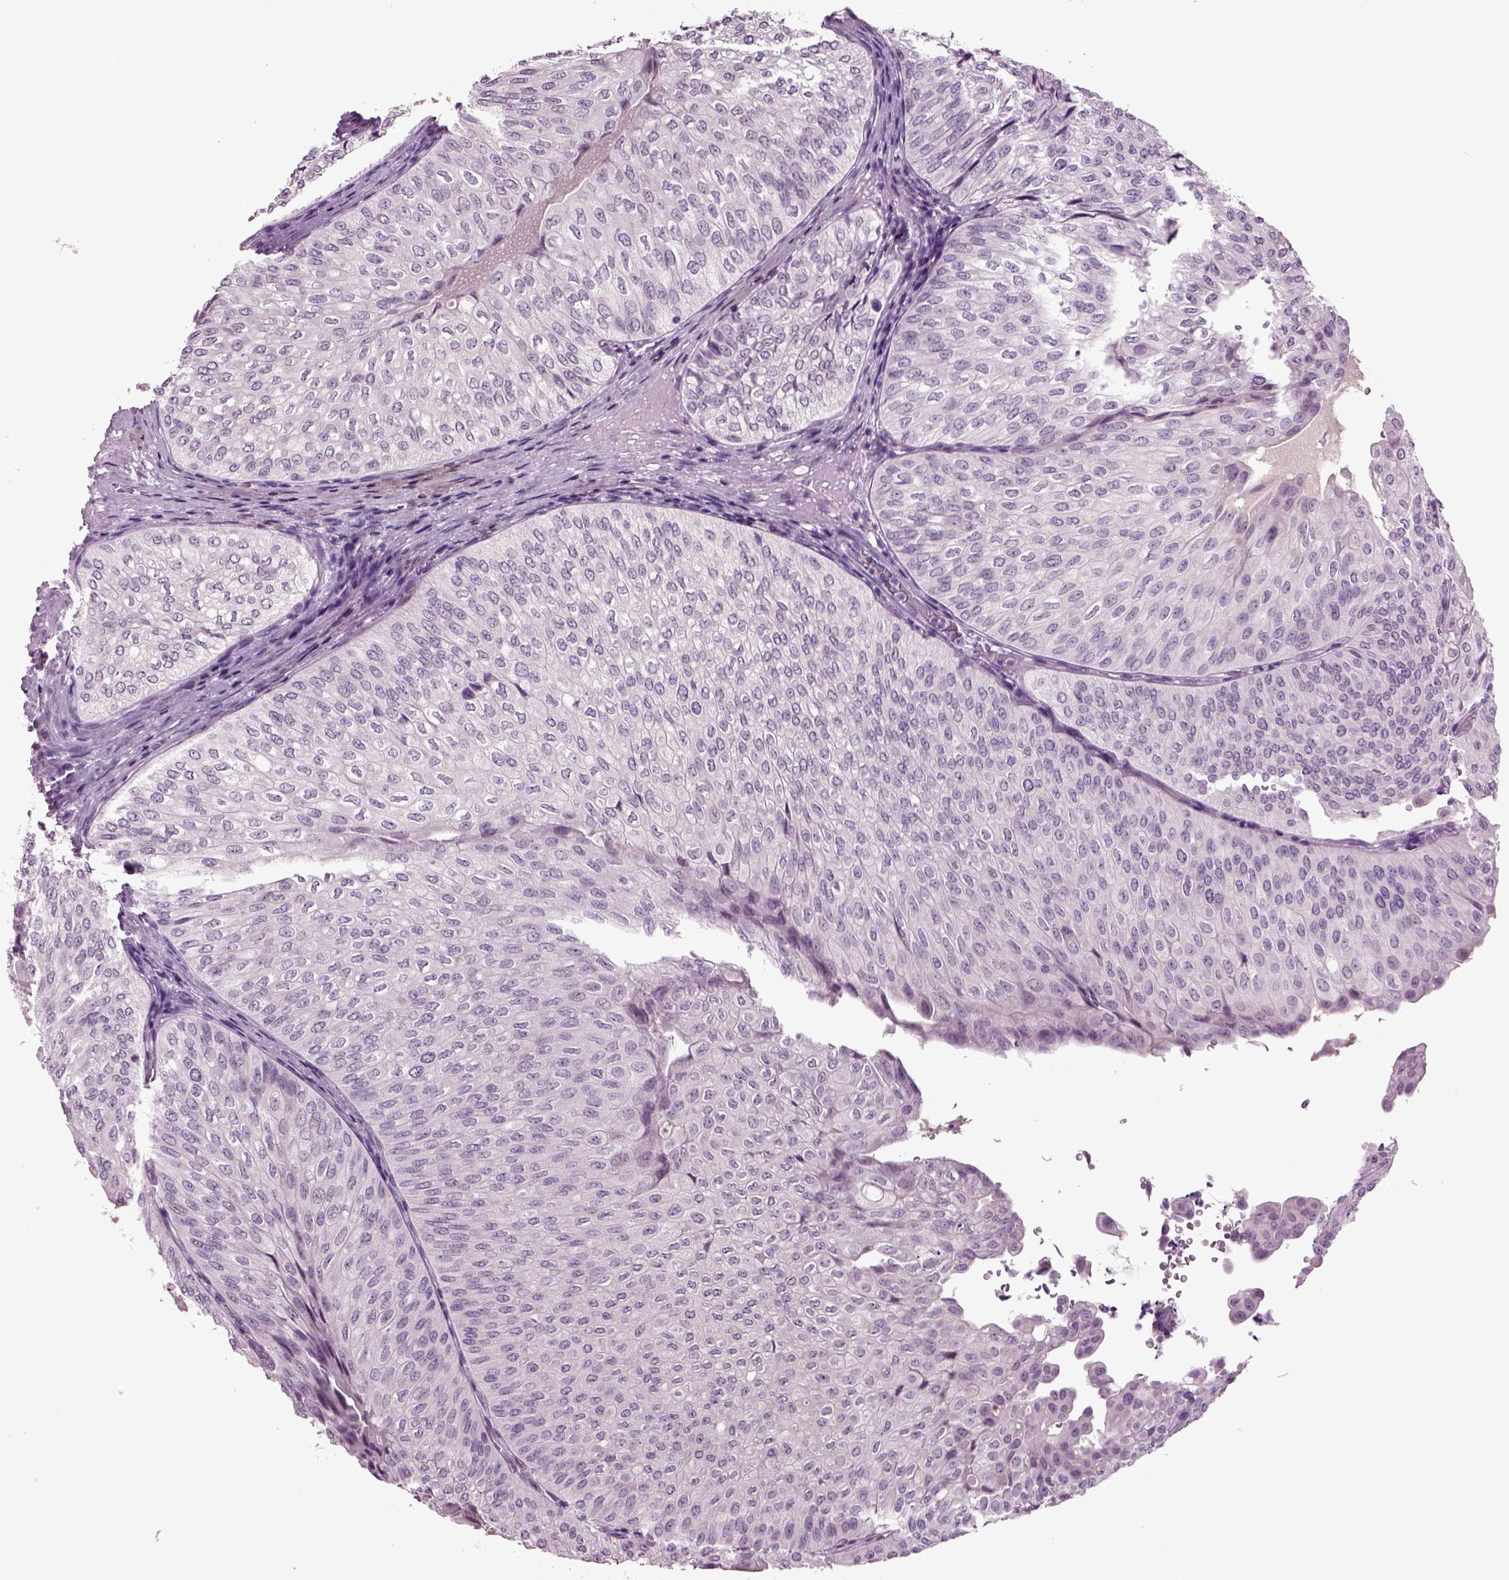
{"staining": {"intensity": "negative", "quantity": "none", "location": "none"}, "tissue": "urothelial cancer", "cell_type": "Tumor cells", "image_type": "cancer", "snomed": [{"axis": "morphology", "description": "Urothelial carcinoma, NOS"}, {"axis": "topography", "description": "Urinary bladder"}], "caption": "This is an immunohistochemistry image of urothelial cancer. There is no positivity in tumor cells.", "gene": "SLC17A6", "patient": {"sex": "male", "age": 62}}